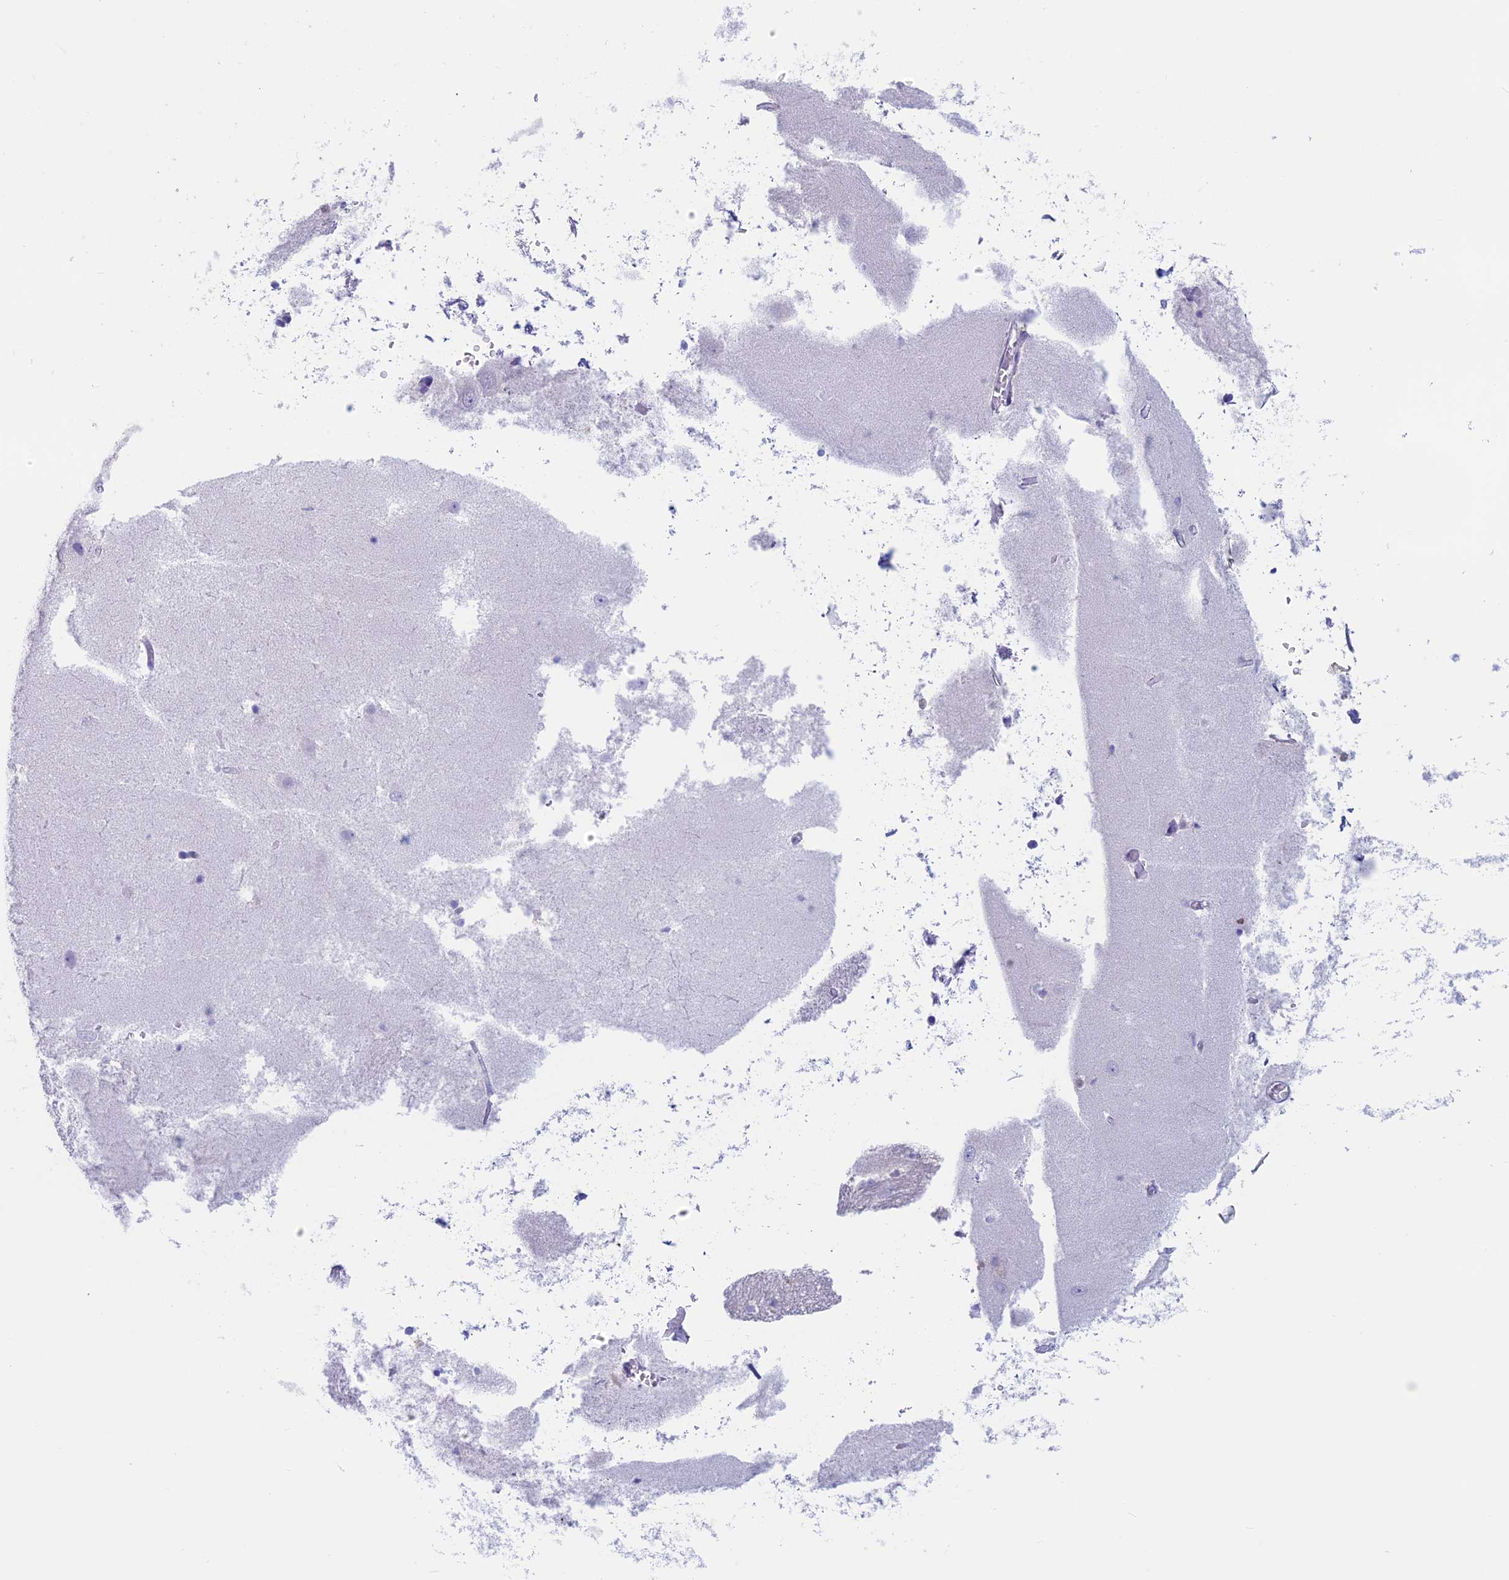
{"staining": {"intensity": "weak", "quantity": "<25%", "location": "cytoplasmic/membranous"}, "tissue": "hippocampus", "cell_type": "Glial cells", "image_type": "normal", "snomed": [{"axis": "morphology", "description": "Normal tissue, NOS"}, {"axis": "topography", "description": "Hippocampus"}], "caption": "Protein analysis of benign hippocampus reveals no significant positivity in glial cells.", "gene": "RP1", "patient": {"sex": "female", "age": 52}}